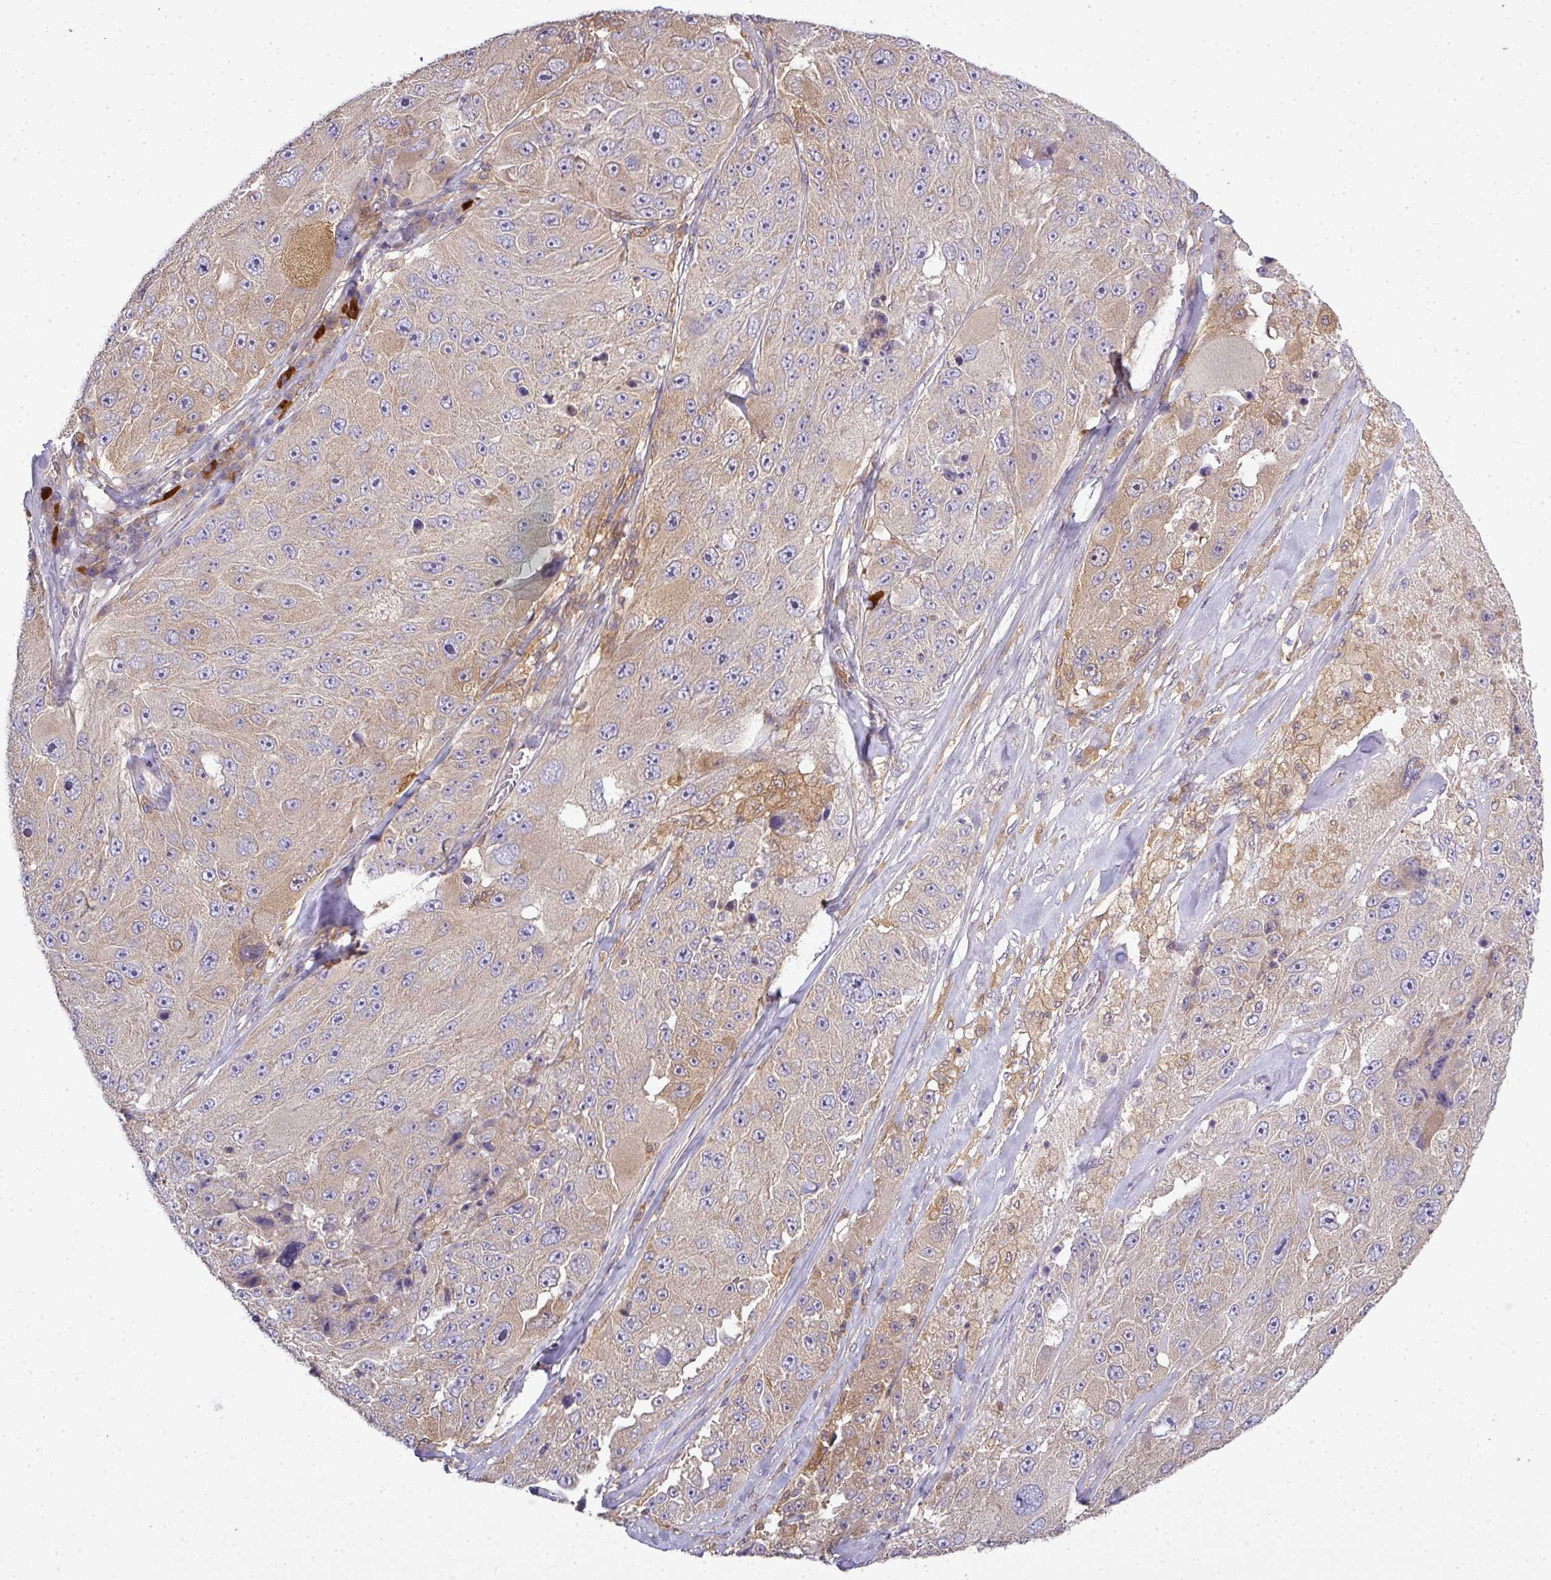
{"staining": {"intensity": "weak", "quantity": "25%-75%", "location": "cytoplasmic/membranous"}, "tissue": "melanoma", "cell_type": "Tumor cells", "image_type": "cancer", "snomed": [{"axis": "morphology", "description": "Malignant melanoma, Metastatic site"}, {"axis": "topography", "description": "Lymph node"}], "caption": "Melanoma was stained to show a protein in brown. There is low levels of weak cytoplasmic/membranous expression in approximately 25%-75% of tumor cells.", "gene": "STAT5A", "patient": {"sex": "male", "age": 62}}